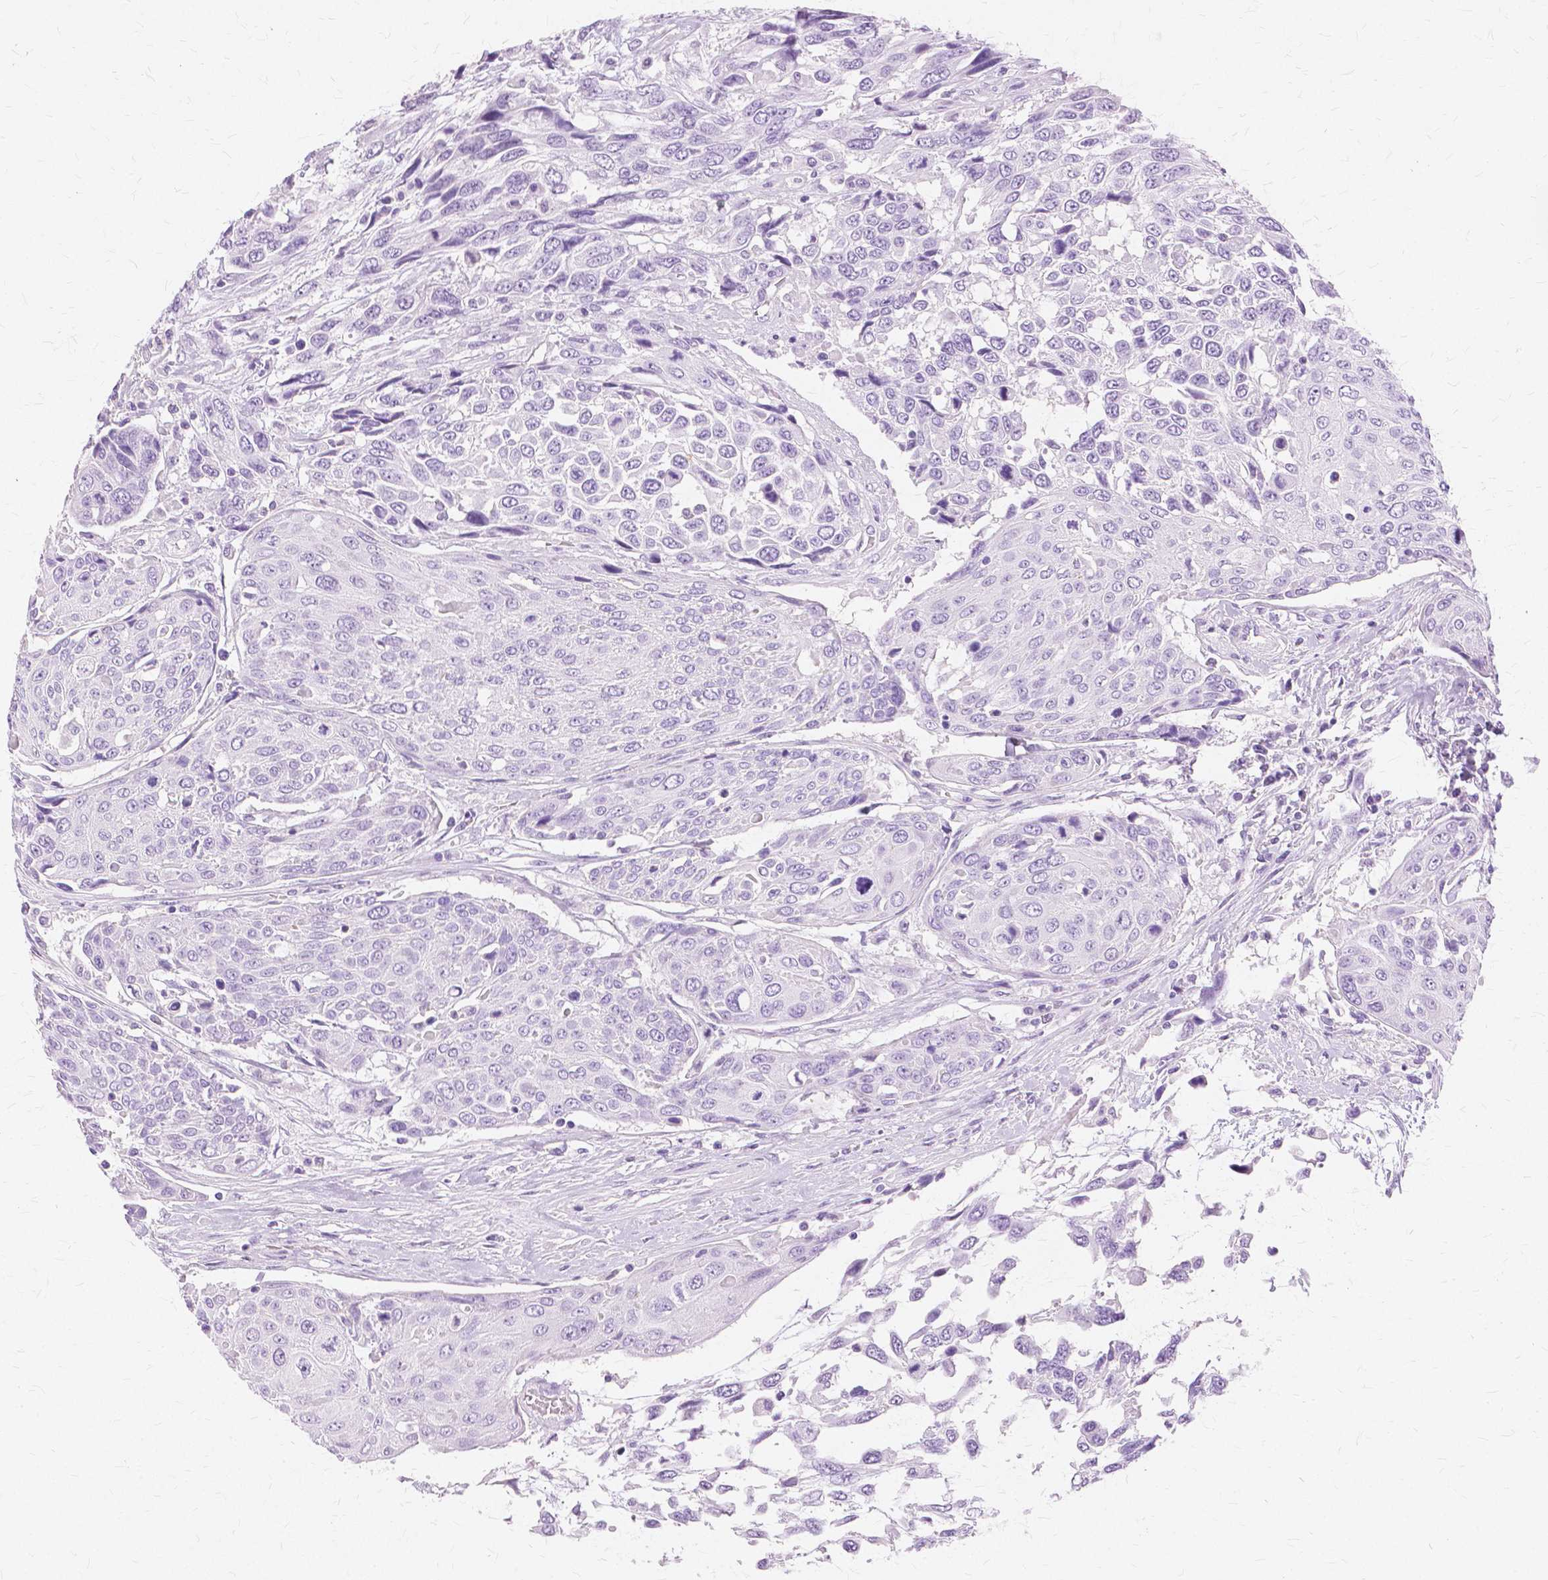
{"staining": {"intensity": "negative", "quantity": "none", "location": "none"}, "tissue": "urothelial cancer", "cell_type": "Tumor cells", "image_type": "cancer", "snomed": [{"axis": "morphology", "description": "Urothelial carcinoma, High grade"}, {"axis": "topography", "description": "Urinary bladder"}], "caption": "Immunohistochemistry (IHC) photomicrograph of neoplastic tissue: urothelial cancer stained with DAB demonstrates no significant protein positivity in tumor cells. (Immunohistochemistry, brightfield microscopy, high magnification).", "gene": "TGM1", "patient": {"sex": "female", "age": 70}}